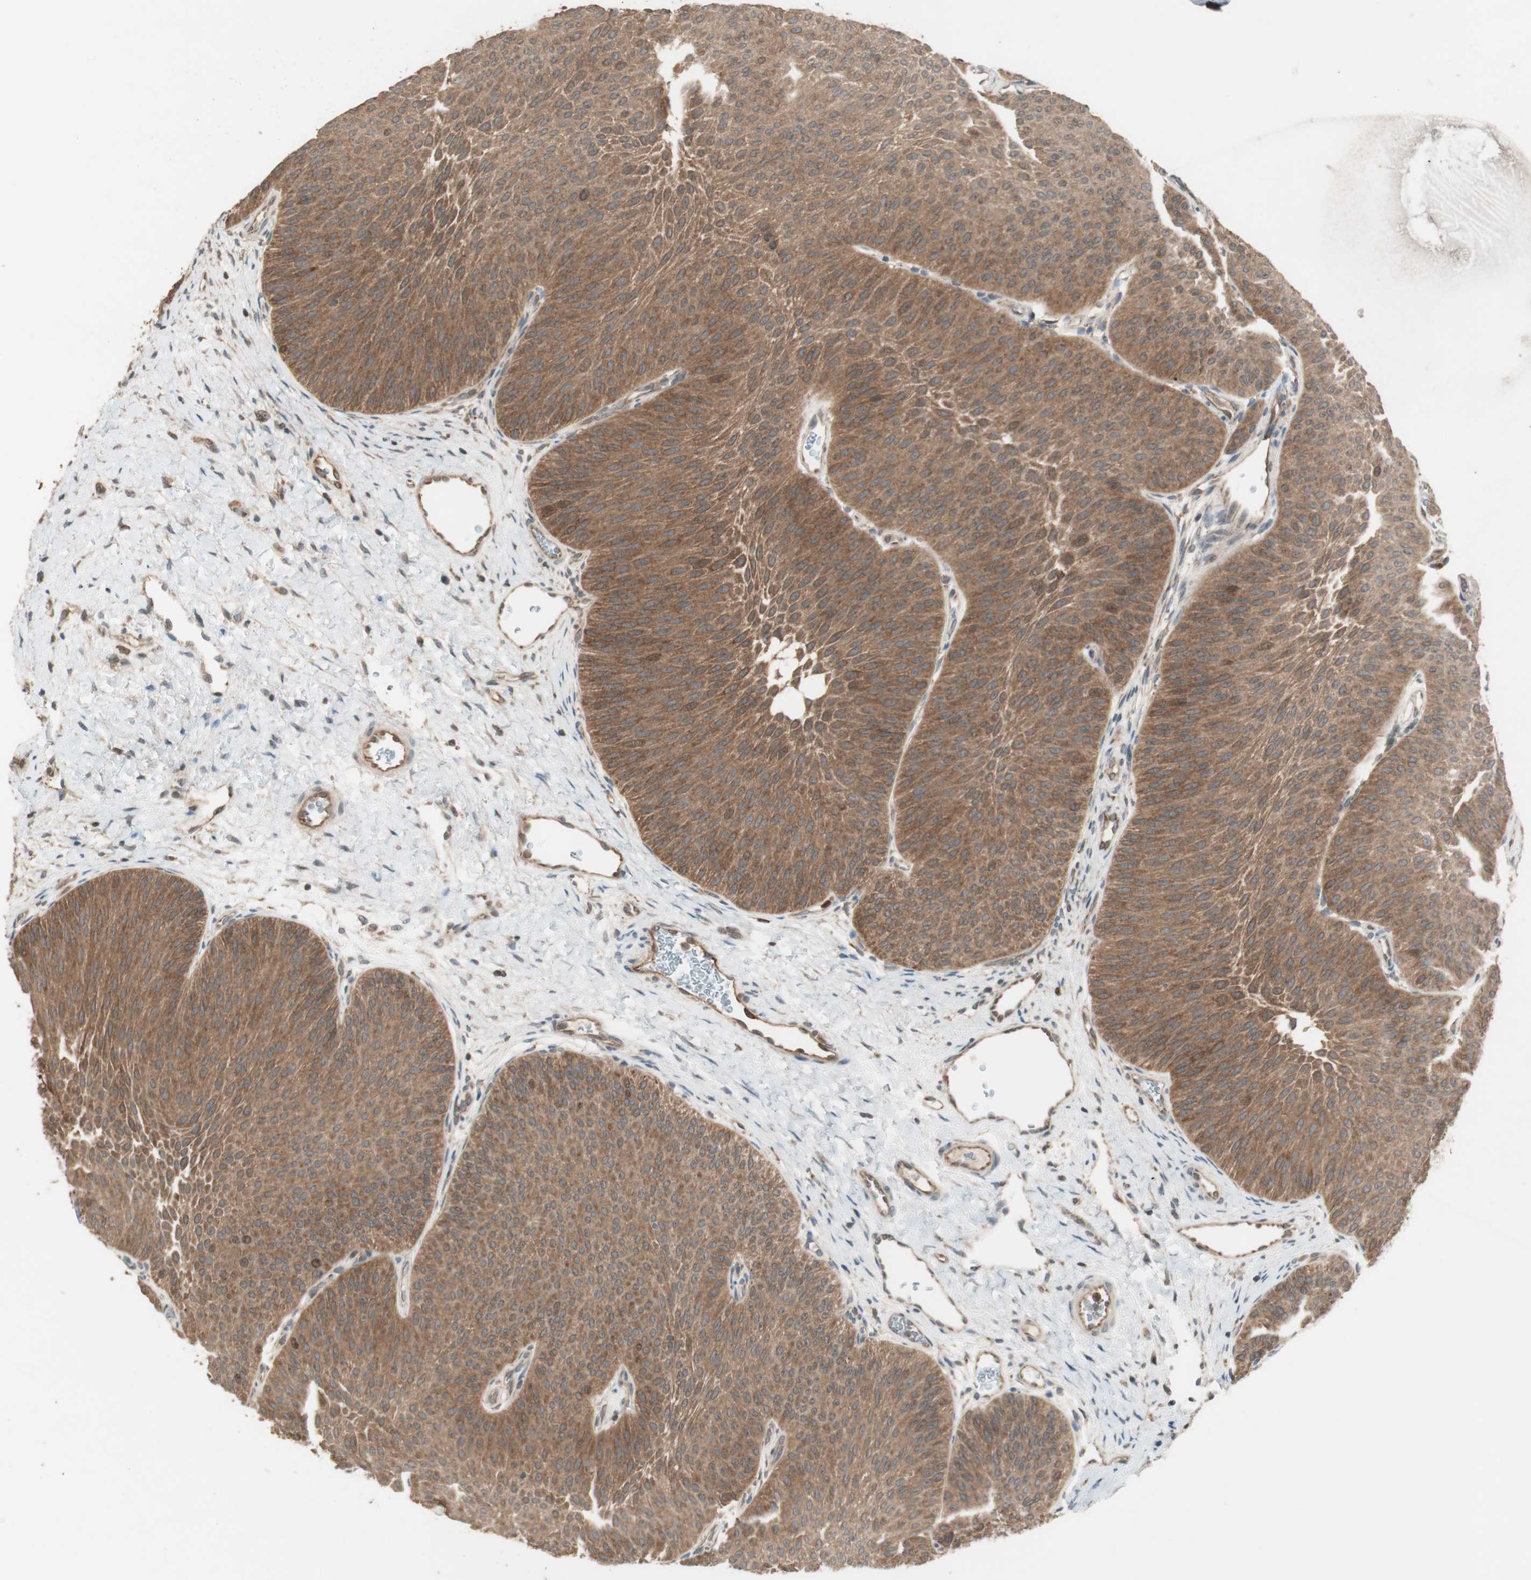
{"staining": {"intensity": "moderate", "quantity": ">75%", "location": "cytoplasmic/membranous"}, "tissue": "urothelial cancer", "cell_type": "Tumor cells", "image_type": "cancer", "snomed": [{"axis": "morphology", "description": "Urothelial carcinoma, Low grade"}, {"axis": "topography", "description": "Urinary bladder"}], "caption": "A micrograph of low-grade urothelial carcinoma stained for a protein shows moderate cytoplasmic/membranous brown staining in tumor cells.", "gene": "ATP6AP2", "patient": {"sex": "female", "age": 60}}